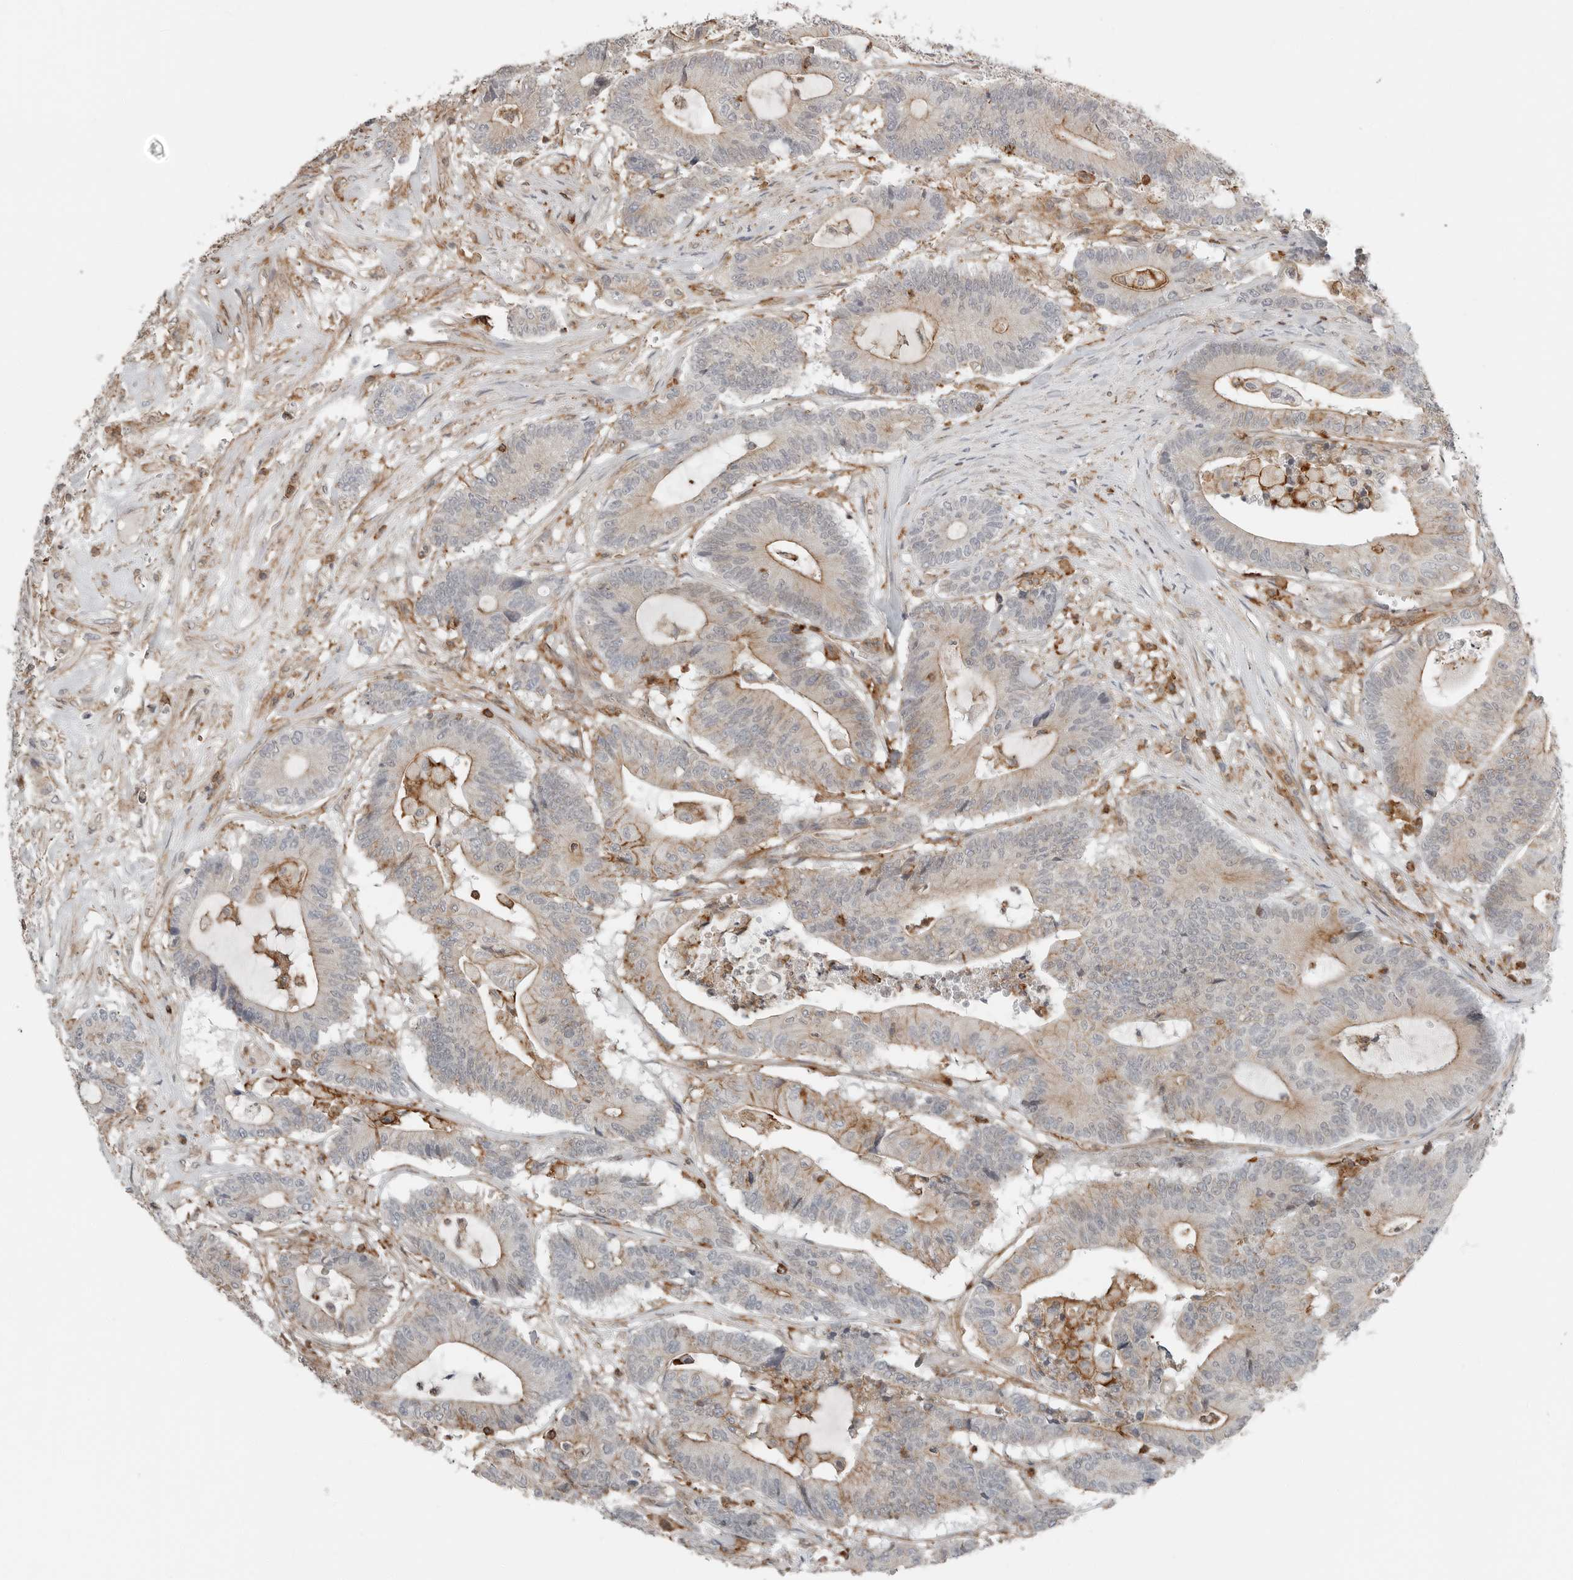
{"staining": {"intensity": "moderate", "quantity": "25%-75%", "location": "cytoplasmic/membranous"}, "tissue": "colorectal cancer", "cell_type": "Tumor cells", "image_type": "cancer", "snomed": [{"axis": "morphology", "description": "Adenocarcinoma, NOS"}, {"axis": "topography", "description": "Colon"}], "caption": "Adenocarcinoma (colorectal) stained for a protein displays moderate cytoplasmic/membranous positivity in tumor cells.", "gene": "LEFTY2", "patient": {"sex": "female", "age": 84}}